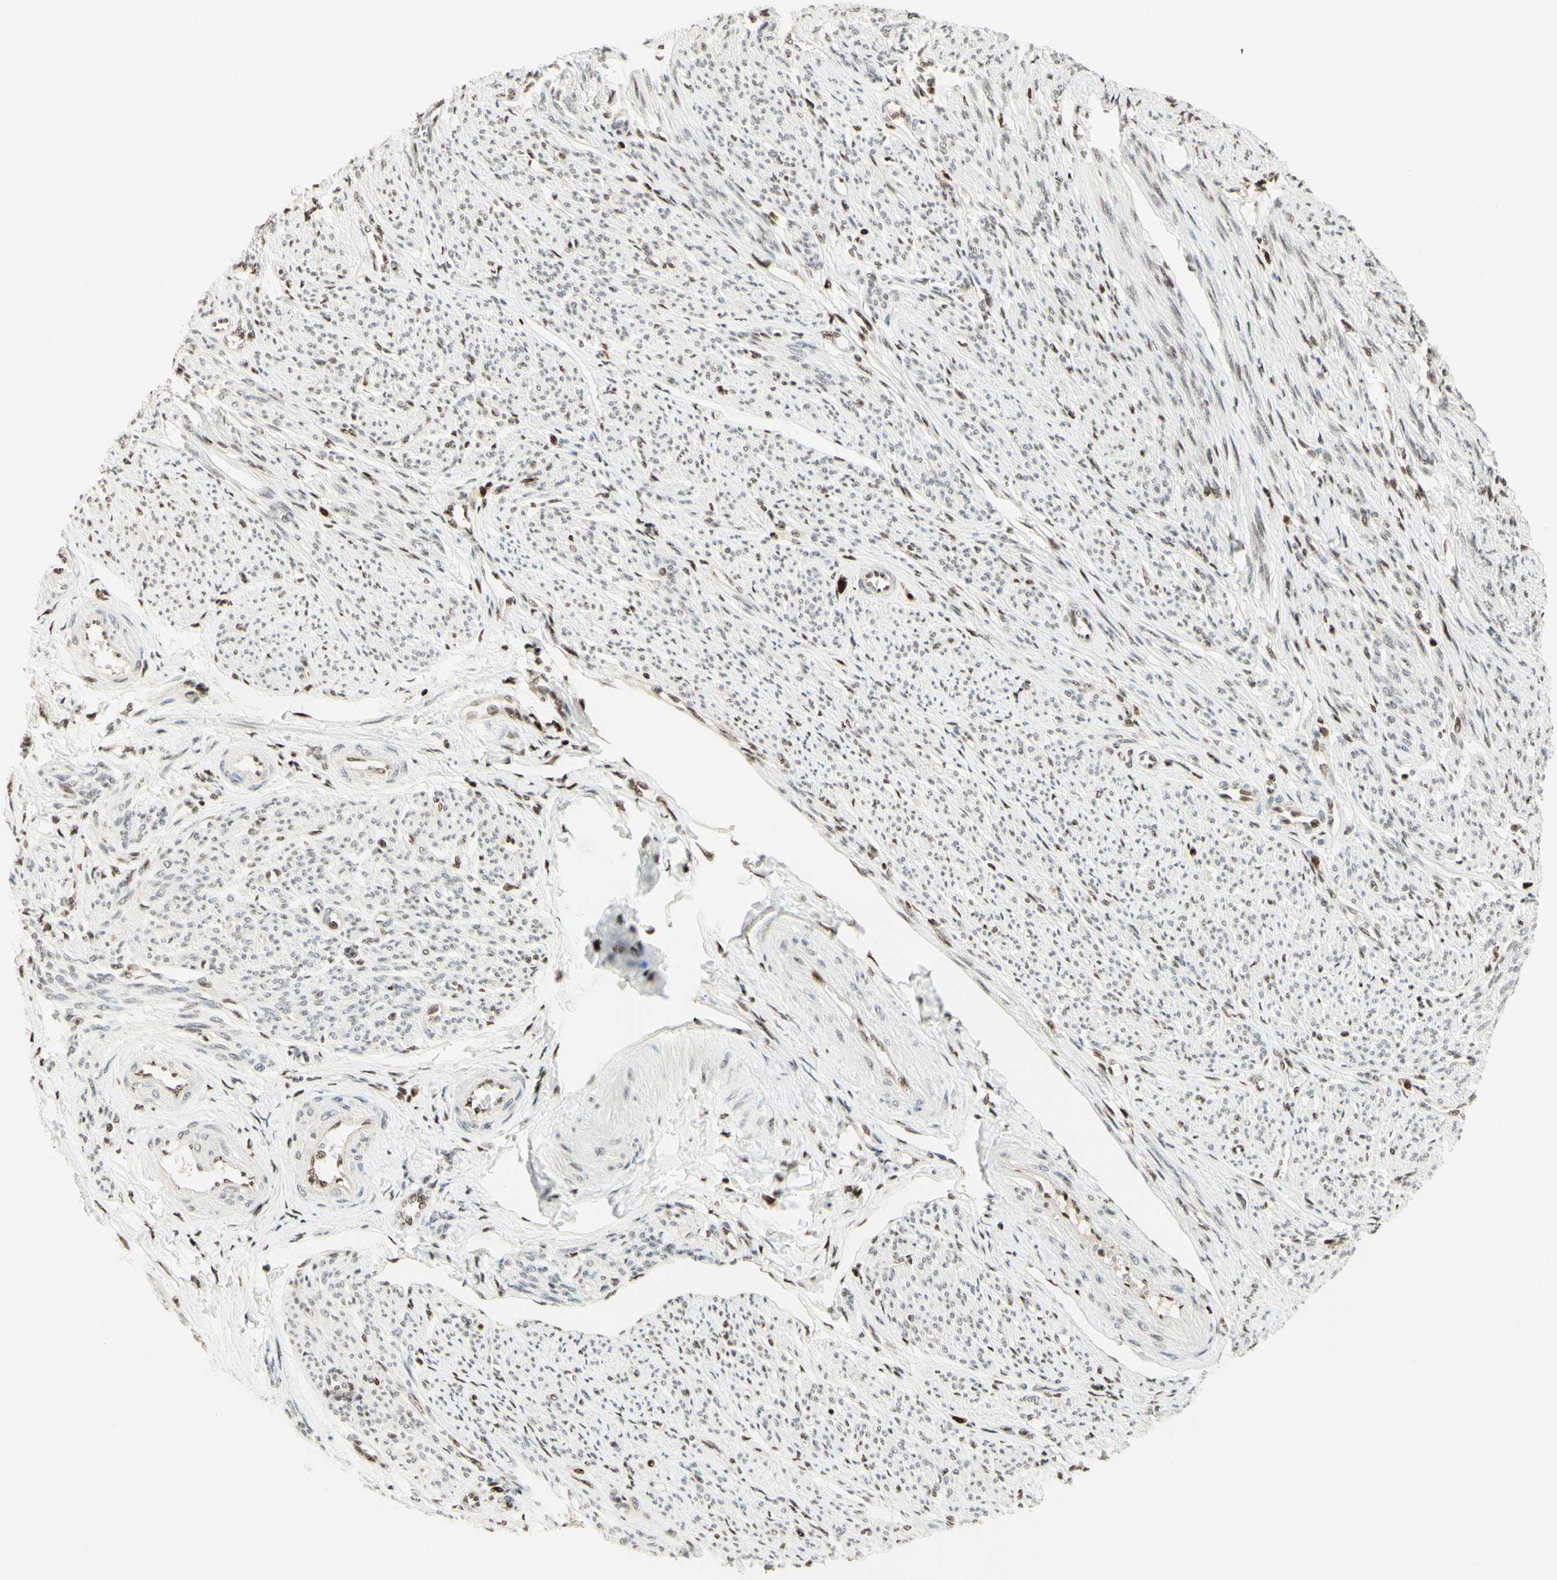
{"staining": {"intensity": "moderate", "quantity": "25%-75%", "location": "nuclear"}, "tissue": "smooth muscle", "cell_type": "Smooth muscle cells", "image_type": "normal", "snomed": [{"axis": "morphology", "description": "Normal tissue, NOS"}, {"axis": "topography", "description": "Smooth muscle"}], "caption": "Protein analysis of benign smooth muscle shows moderate nuclear positivity in approximately 25%-75% of smooth muscle cells. Nuclei are stained in blue.", "gene": "CDKL5", "patient": {"sex": "female", "age": 65}}